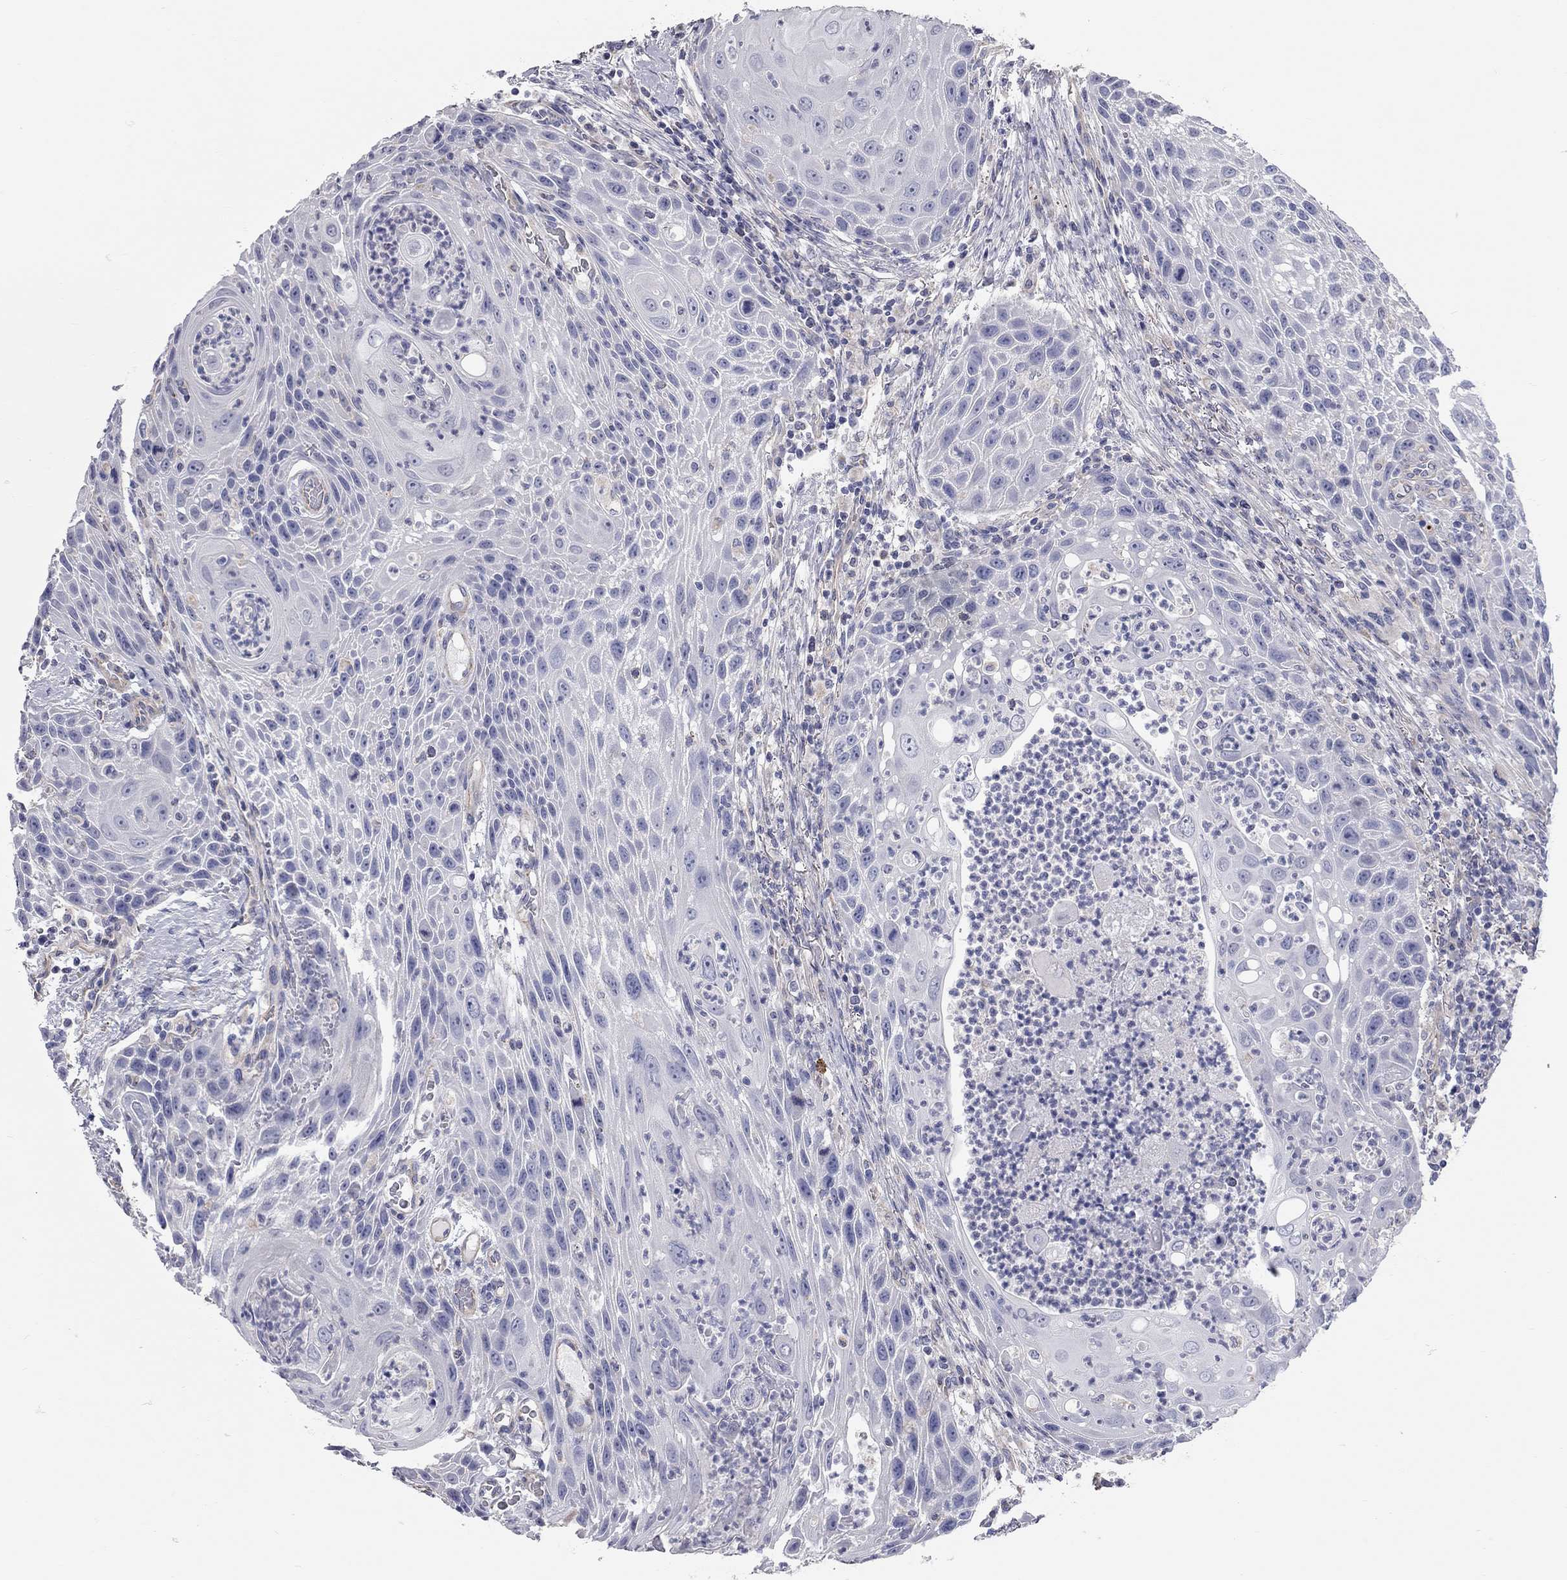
{"staining": {"intensity": "negative", "quantity": "none", "location": "none"}, "tissue": "head and neck cancer", "cell_type": "Tumor cells", "image_type": "cancer", "snomed": [{"axis": "morphology", "description": "Squamous cell carcinoma, NOS"}, {"axis": "topography", "description": "Head-Neck"}], "caption": "A photomicrograph of human squamous cell carcinoma (head and neck) is negative for staining in tumor cells.", "gene": "C10orf90", "patient": {"sex": "male", "age": 69}}